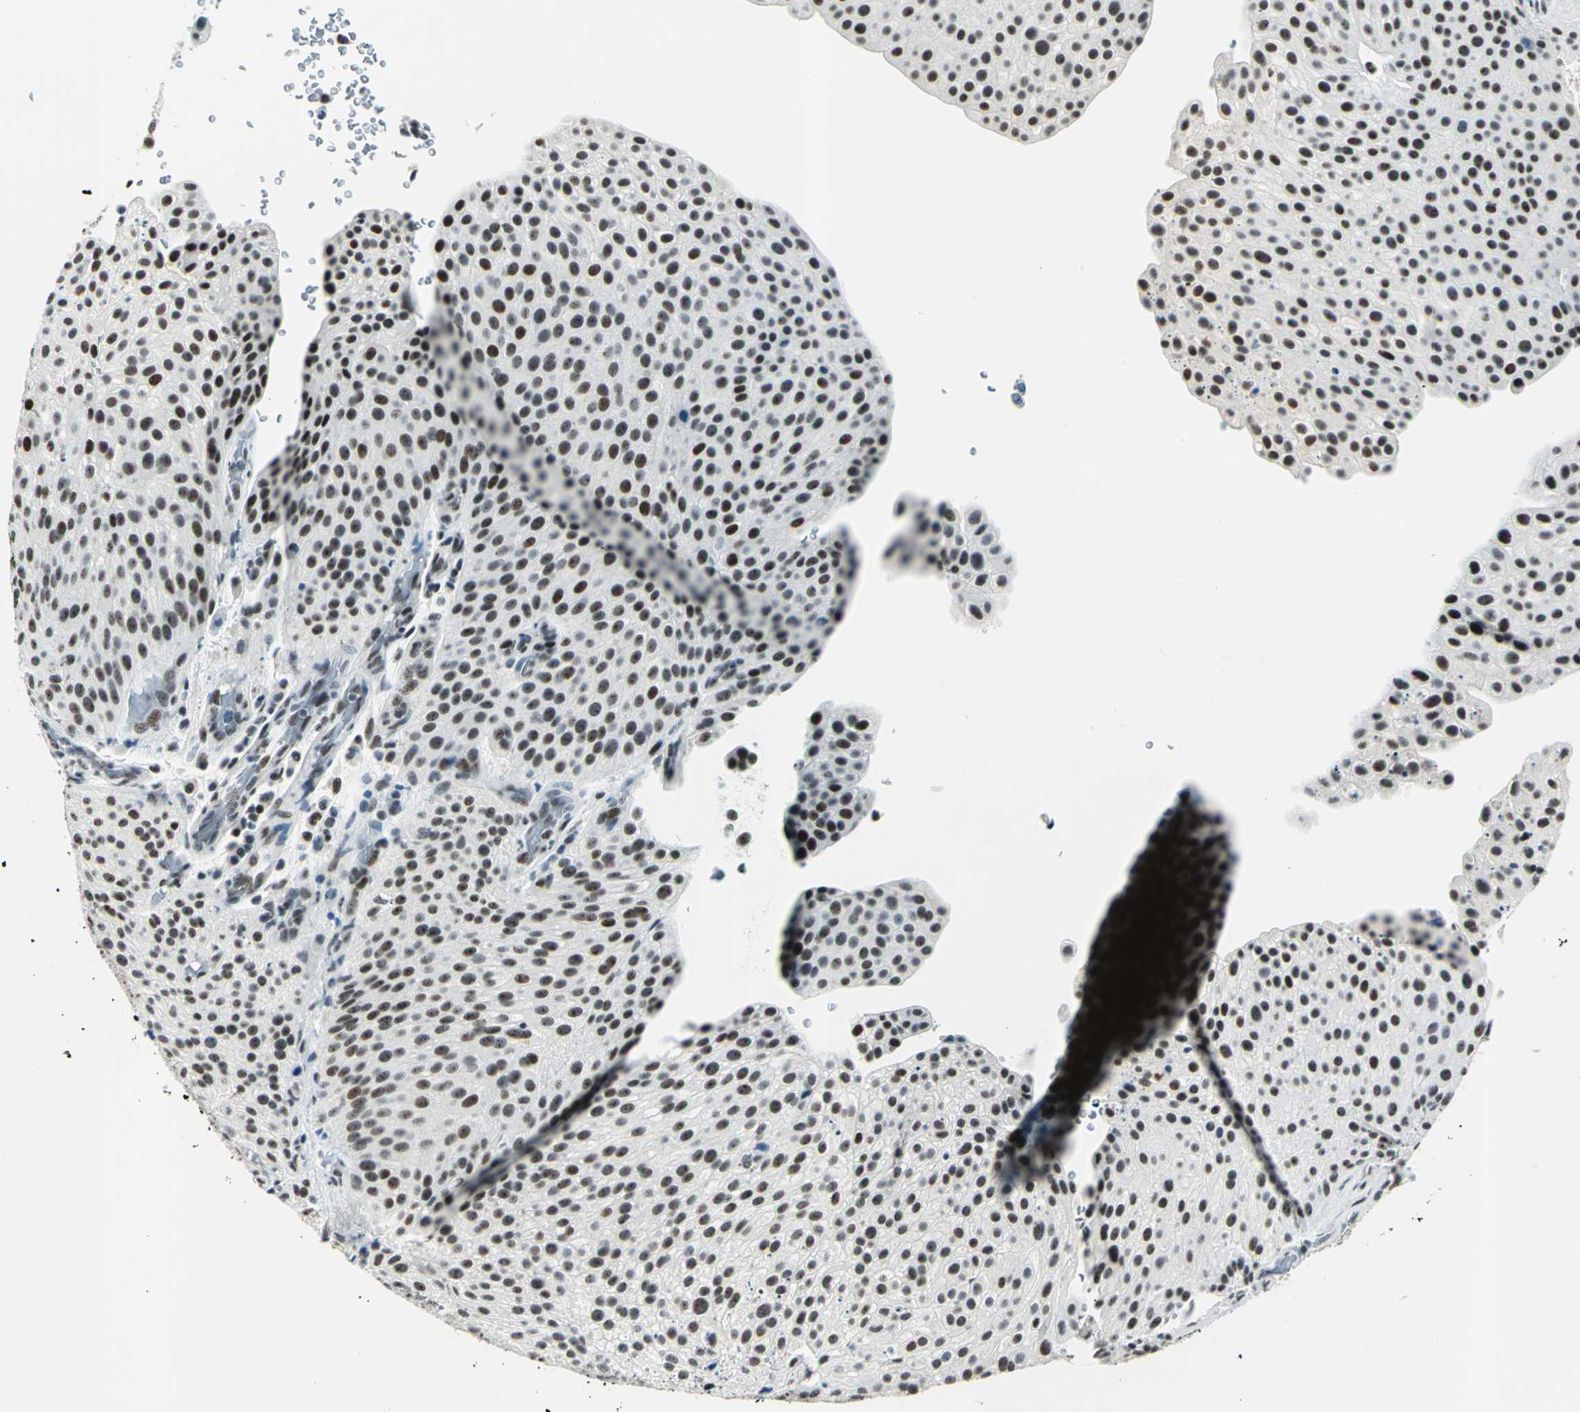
{"staining": {"intensity": "strong", "quantity": ">75%", "location": "nuclear"}, "tissue": "urothelial cancer", "cell_type": "Tumor cells", "image_type": "cancer", "snomed": [{"axis": "morphology", "description": "Urothelial carcinoma, Low grade"}, {"axis": "topography", "description": "Smooth muscle"}, {"axis": "topography", "description": "Urinary bladder"}], "caption": "A high-resolution histopathology image shows immunohistochemistry staining of urothelial cancer, which shows strong nuclear positivity in about >75% of tumor cells.", "gene": "KAT6B", "patient": {"sex": "male", "age": 60}}